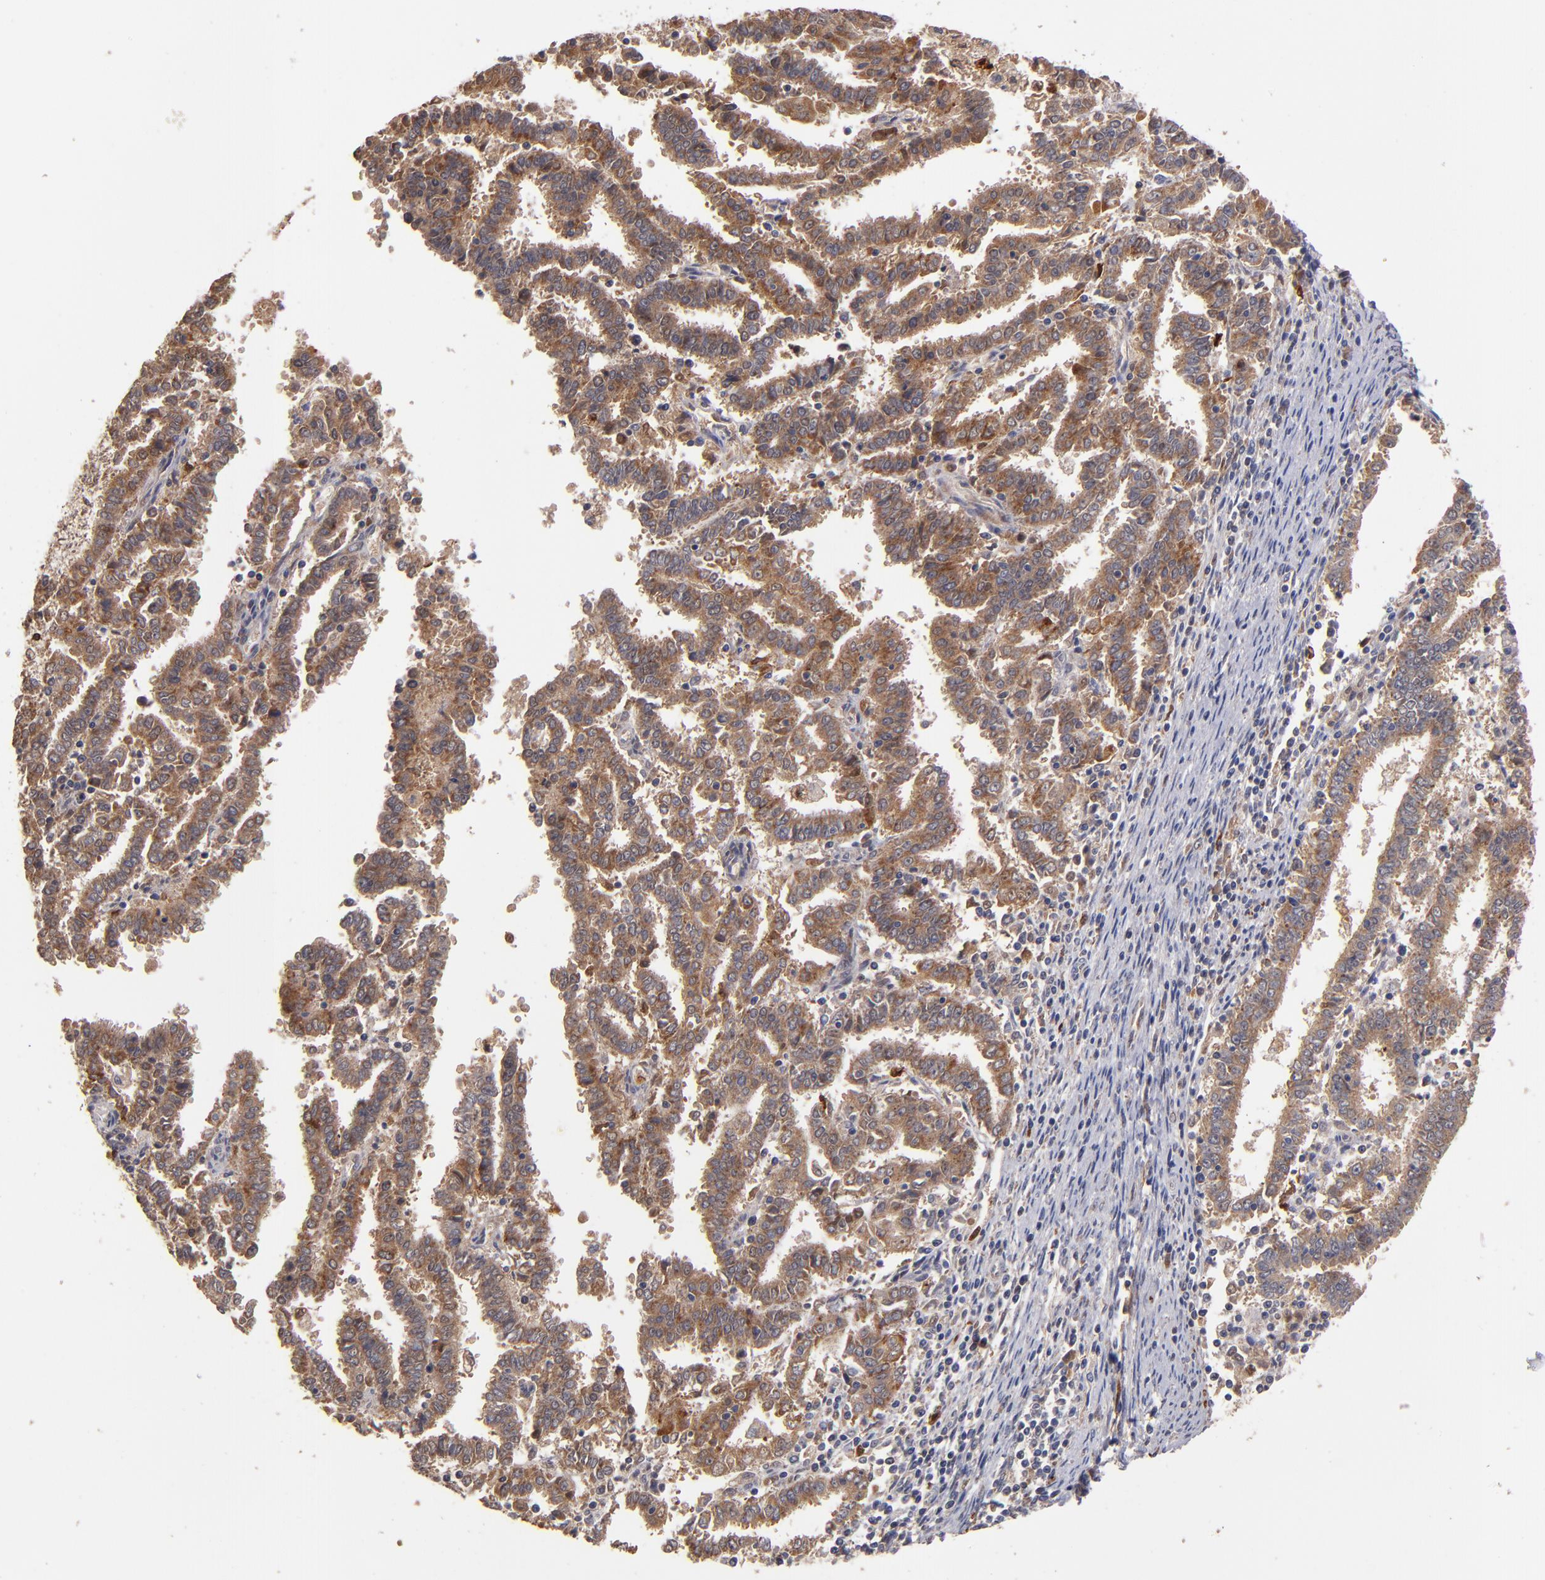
{"staining": {"intensity": "moderate", "quantity": ">75%", "location": "cytoplasmic/membranous"}, "tissue": "endometrial cancer", "cell_type": "Tumor cells", "image_type": "cancer", "snomed": [{"axis": "morphology", "description": "Adenocarcinoma, NOS"}, {"axis": "topography", "description": "Uterus"}], "caption": "IHC histopathology image of neoplastic tissue: adenocarcinoma (endometrial) stained using immunohistochemistry reveals medium levels of moderate protein expression localized specifically in the cytoplasmic/membranous of tumor cells, appearing as a cytoplasmic/membranous brown color.", "gene": "DIABLO", "patient": {"sex": "female", "age": 83}}